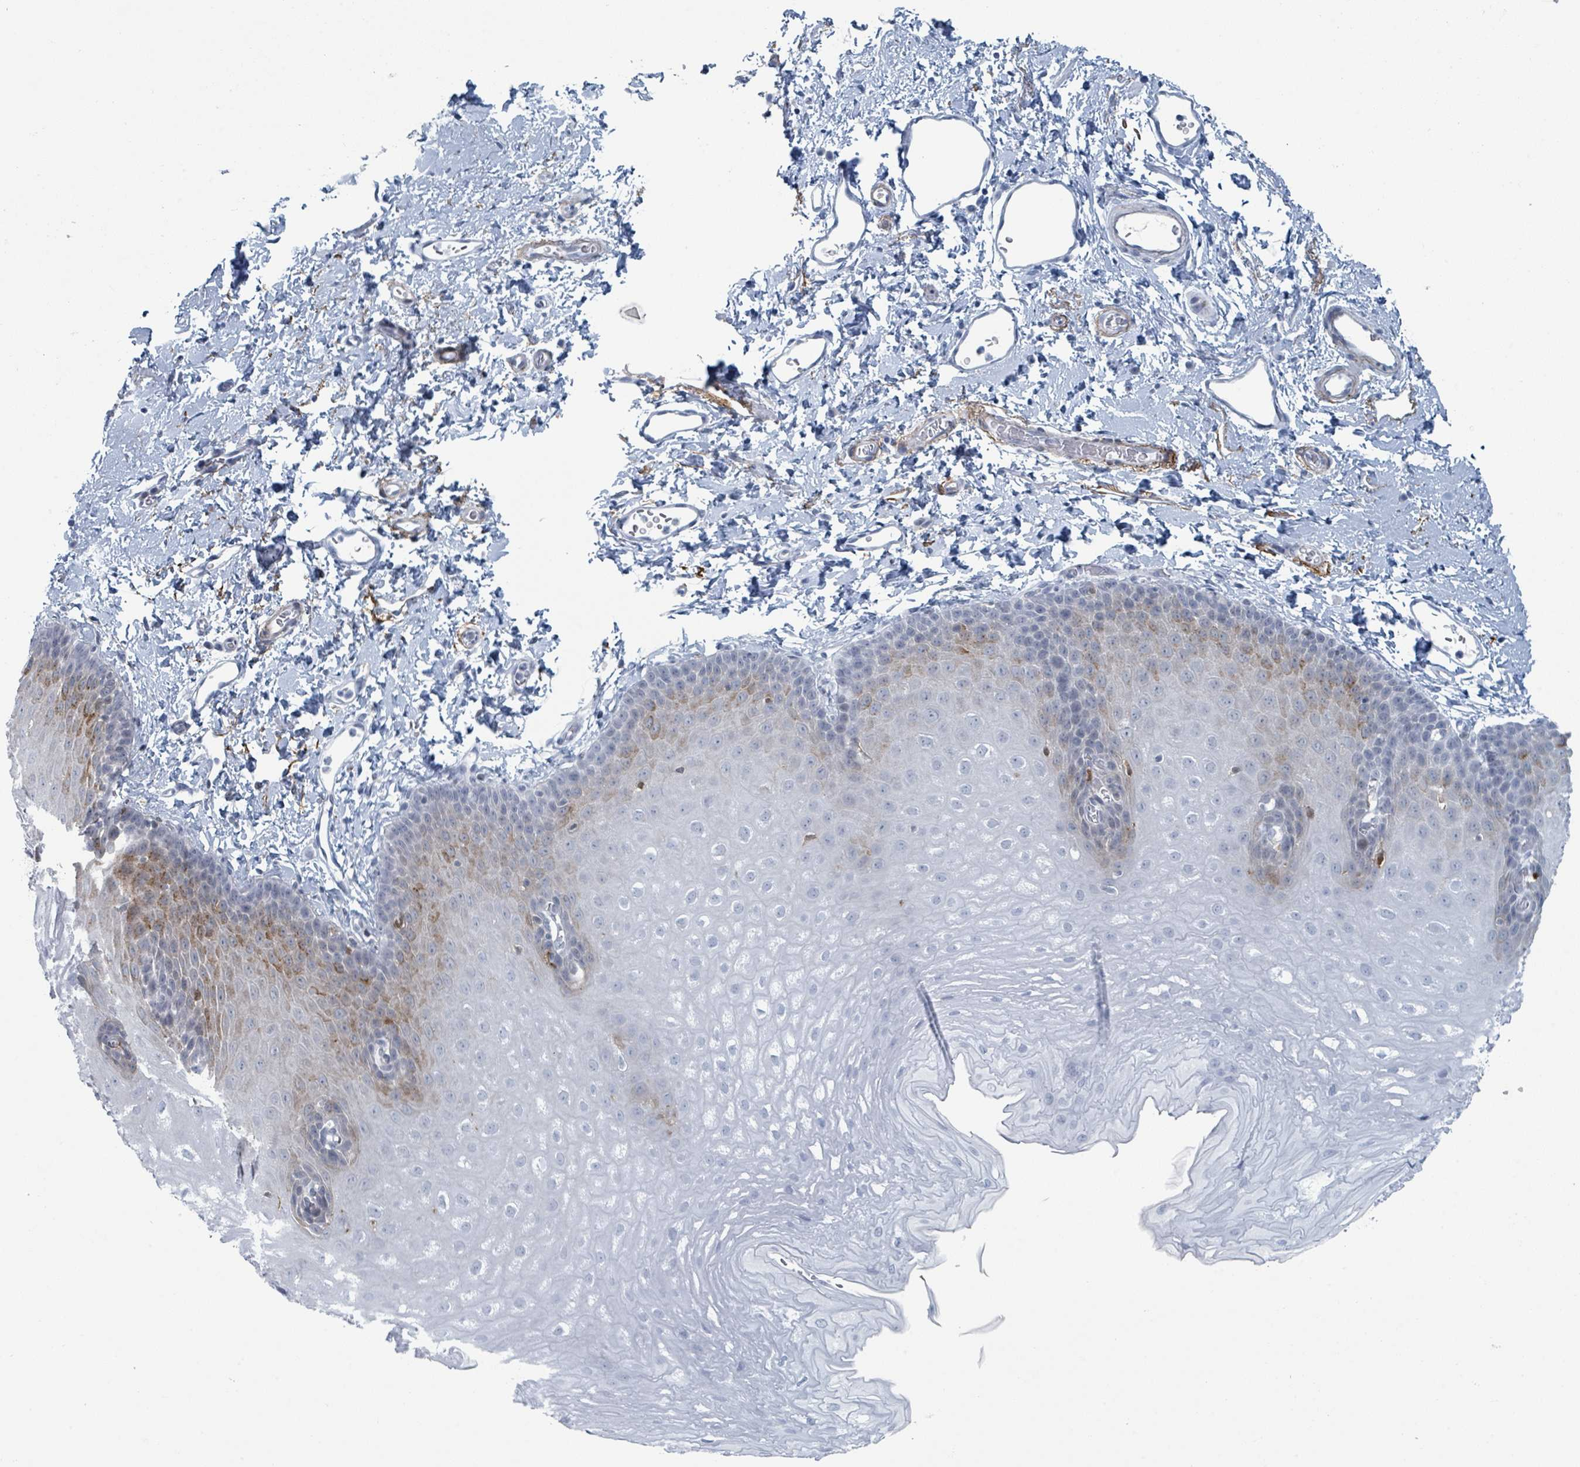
{"staining": {"intensity": "moderate", "quantity": "<25%", "location": "cytoplasmic/membranous"}, "tissue": "esophagus", "cell_type": "Squamous epithelial cells", "image_type": "normal", "snomed": [{"axis": "morphology", "description": "Normal tissue, NOS"}, {"axis": "topography", "description": "Esophagus"}], "caption": "IHC (DAB) staining of normal human esophagus shows moderate cytoplasmic/membranous protein expression in about <25% of squamous epithelial cells. (Brightfield microscopy of DAB IHC at high magnification).", "gene": "GPR15LG", "patient": {"sex": "male", "age": 70}}